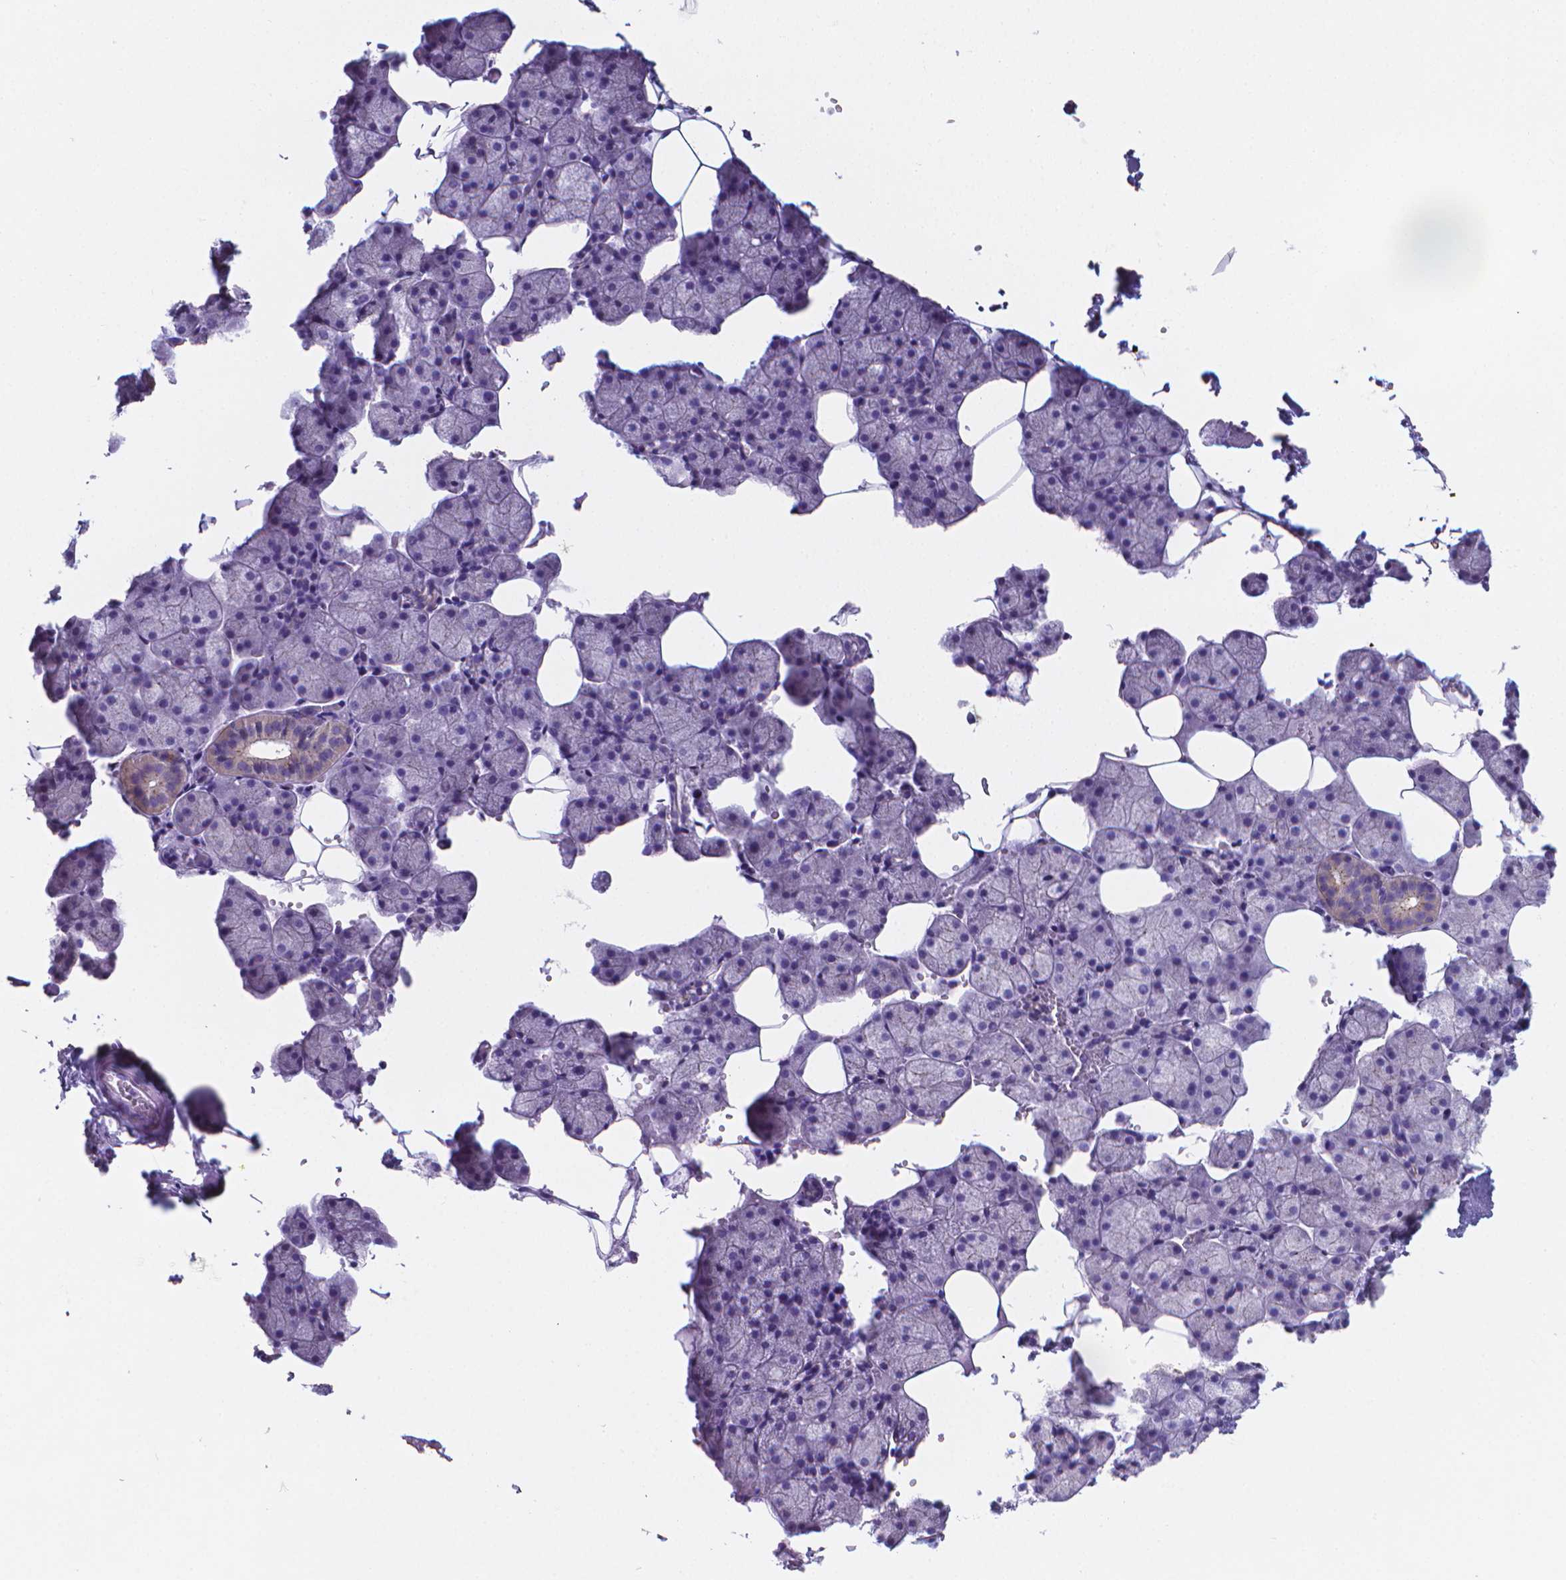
{"staining": {"intensity": "negative", "quantity": "none", "location": "none"}, "tissue": "salivary gland", "cell_type": "Glandular cells", "image_type": "normal", "snomed": [{"axis": "morphology", "description": "Normal tissue, NOS"}, {"axis": "topography", "description": "Salivary gland"}], "caption": "There is no significant staining in glandular cells of salivary gland. The staining was performed using DAB to visualize the protein expression in brown, while the nuclei were stained in blue with hematoxylin (Magnification: 20x).", "gene": "LRRC73", "patient": {"sex": "male", "age": 38}}